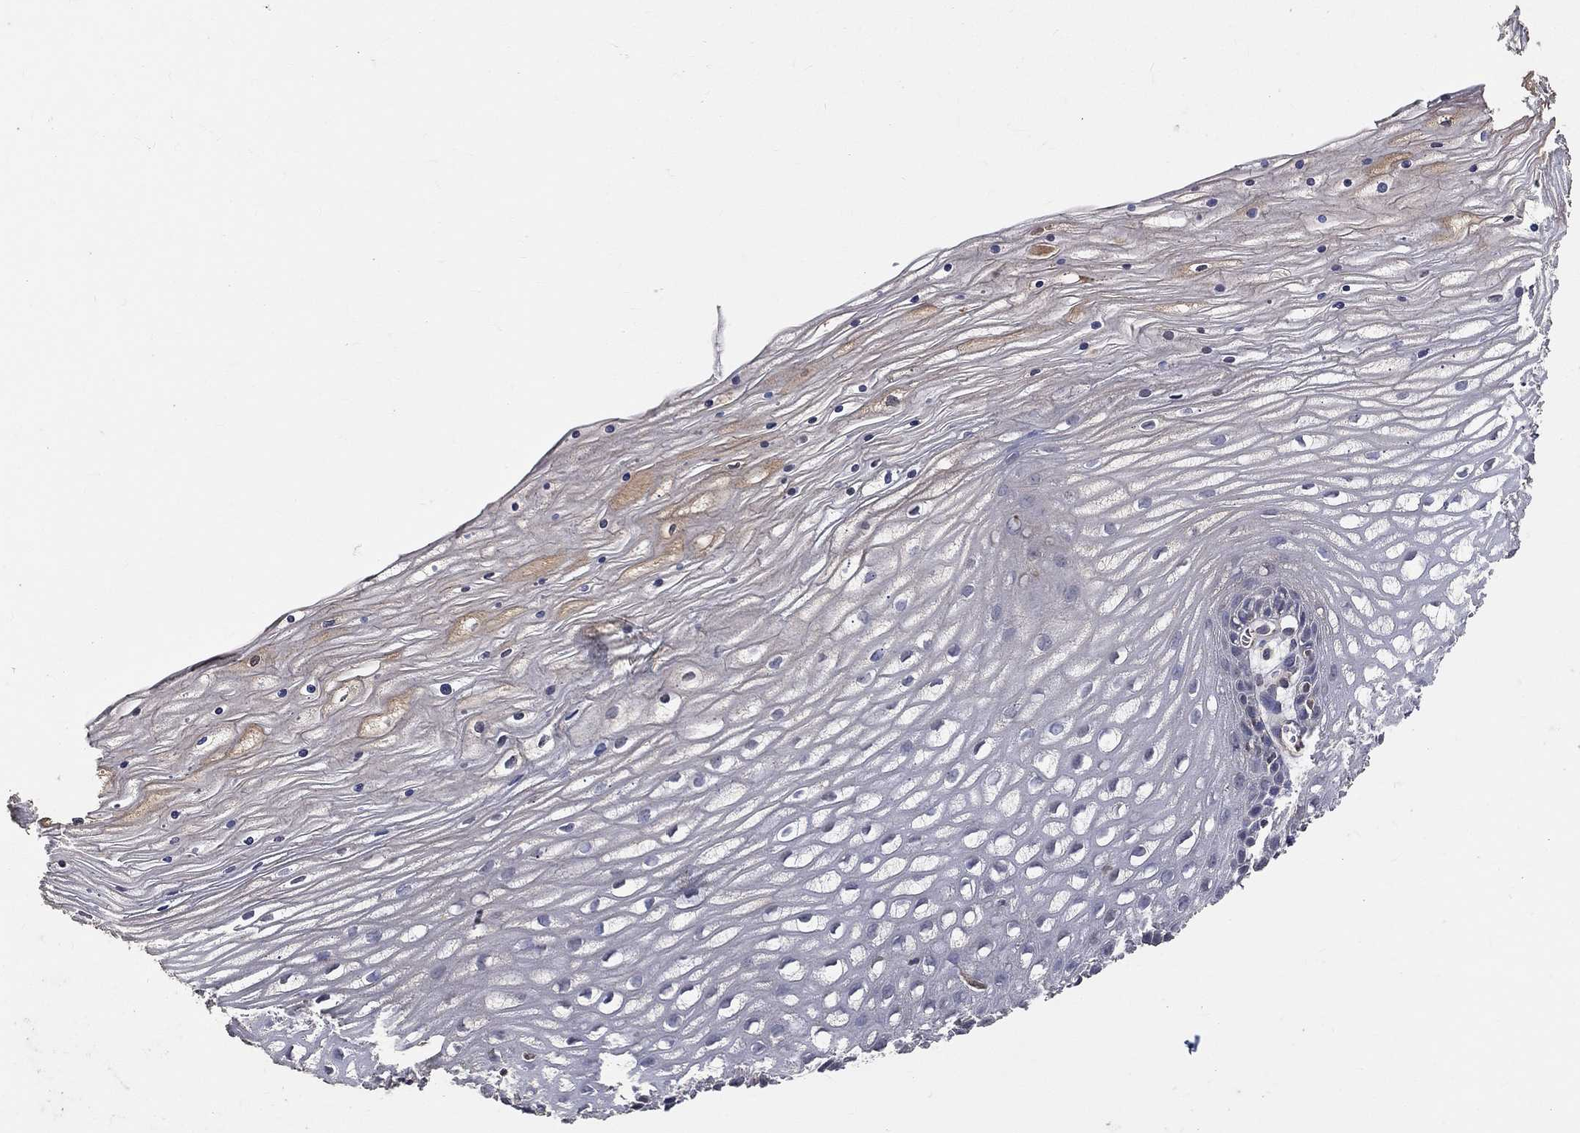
{"staining": {"intensity": "negative", "quantity": "none", "location": "none"}, "tissue": "cervix", "cell_type": "Glandular cells", "image_type": "normal", "snomed": [{"axis": "morphology", "description": "Normal tissue, NOS"}, {"axis": "topography", "description": "Cervix"}], "caption": "Cervix stained for a protein using immunohistochemistry (IHC) displays no positivity glandular cells.", "gene": "SNAP25", "patient": {"sex": "female", "age": 35}}